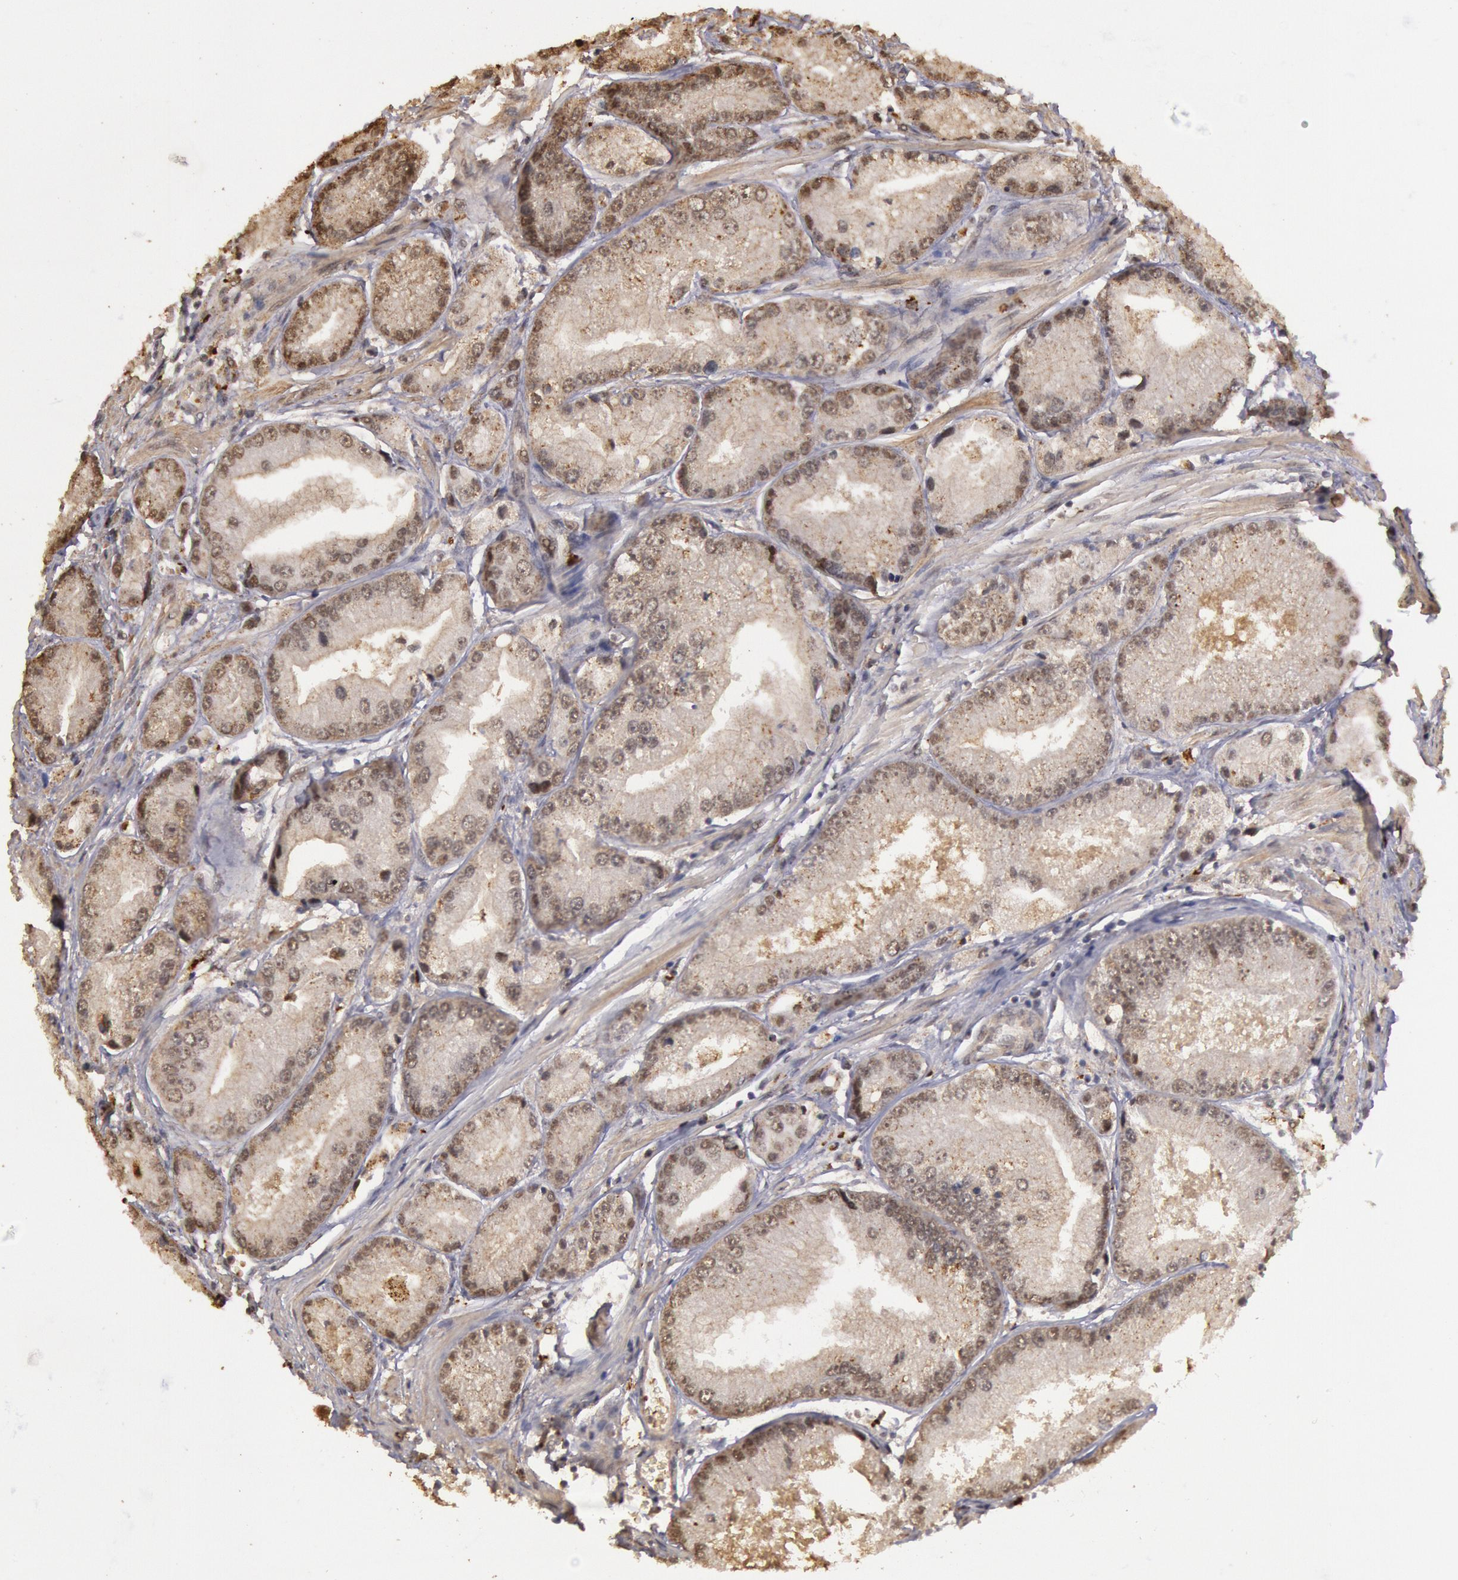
{"staining": {"intensity": "weak", "quantity": ">75%", "location": "nuclear"}, "tissue": "prostate cancer", "cell_type": "Tumor cells", "image_type": "cancer", "snomed": [{"axis": "morphology", "description": "Adenocarcinoma, Medium grade"}, {"axis": "topography", "description": "Prostate"}], "caption": "An immunohistochemistry (IHC) photomicrograph of neoplastic tissue is shown. Protein staining in brown labels weak nuclear positivity in prostate medium-grade adenocarcinoma within tumor cells.", "gene": "LIG4", "patient": {"sex": "male", "age": 72}}